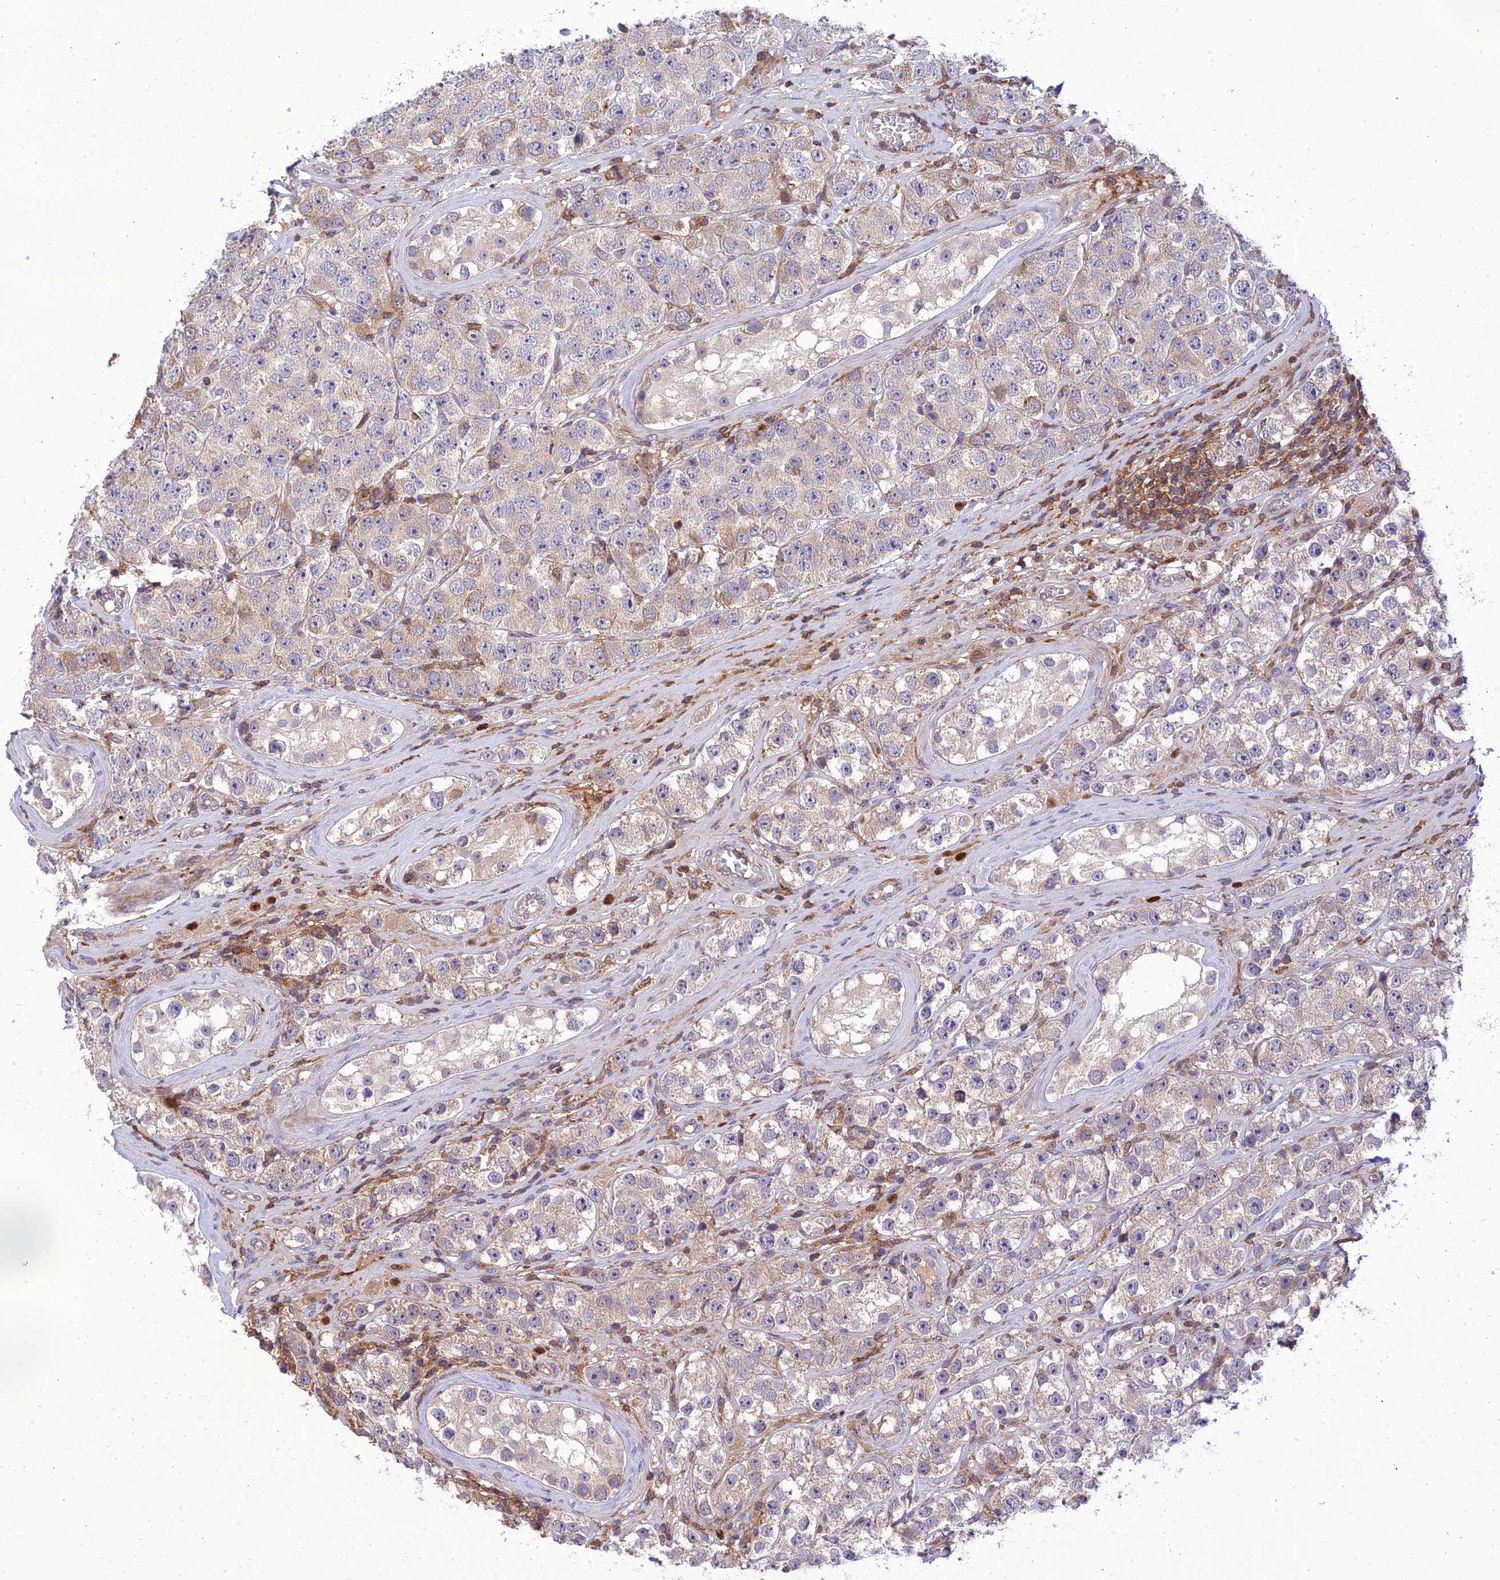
{"staining": {"intensity": "weak", "quantity": "25%-75%", "location": "cytoplasmic/membranous"}, "tissue": "testis cancer", "cell_type": "Tumor cells", "image_type": "cancer", "snomed": [{"axis": "morphology", "description": "Seminoma, NOS"}, {"axis": "topography", "description": "Testis"}], "caption": "Immunohistochemical staining of testis cancer demonstrates low levels of weak cytoplasmic/membranous expression in about 25%-75% of tumor cells. Immunohistochemistry (ihc) stains the protein of interest in brown and the nuclei are stained blue.", "gene": "IRAK3", "patient": {"sex": "male", "age": 28}}